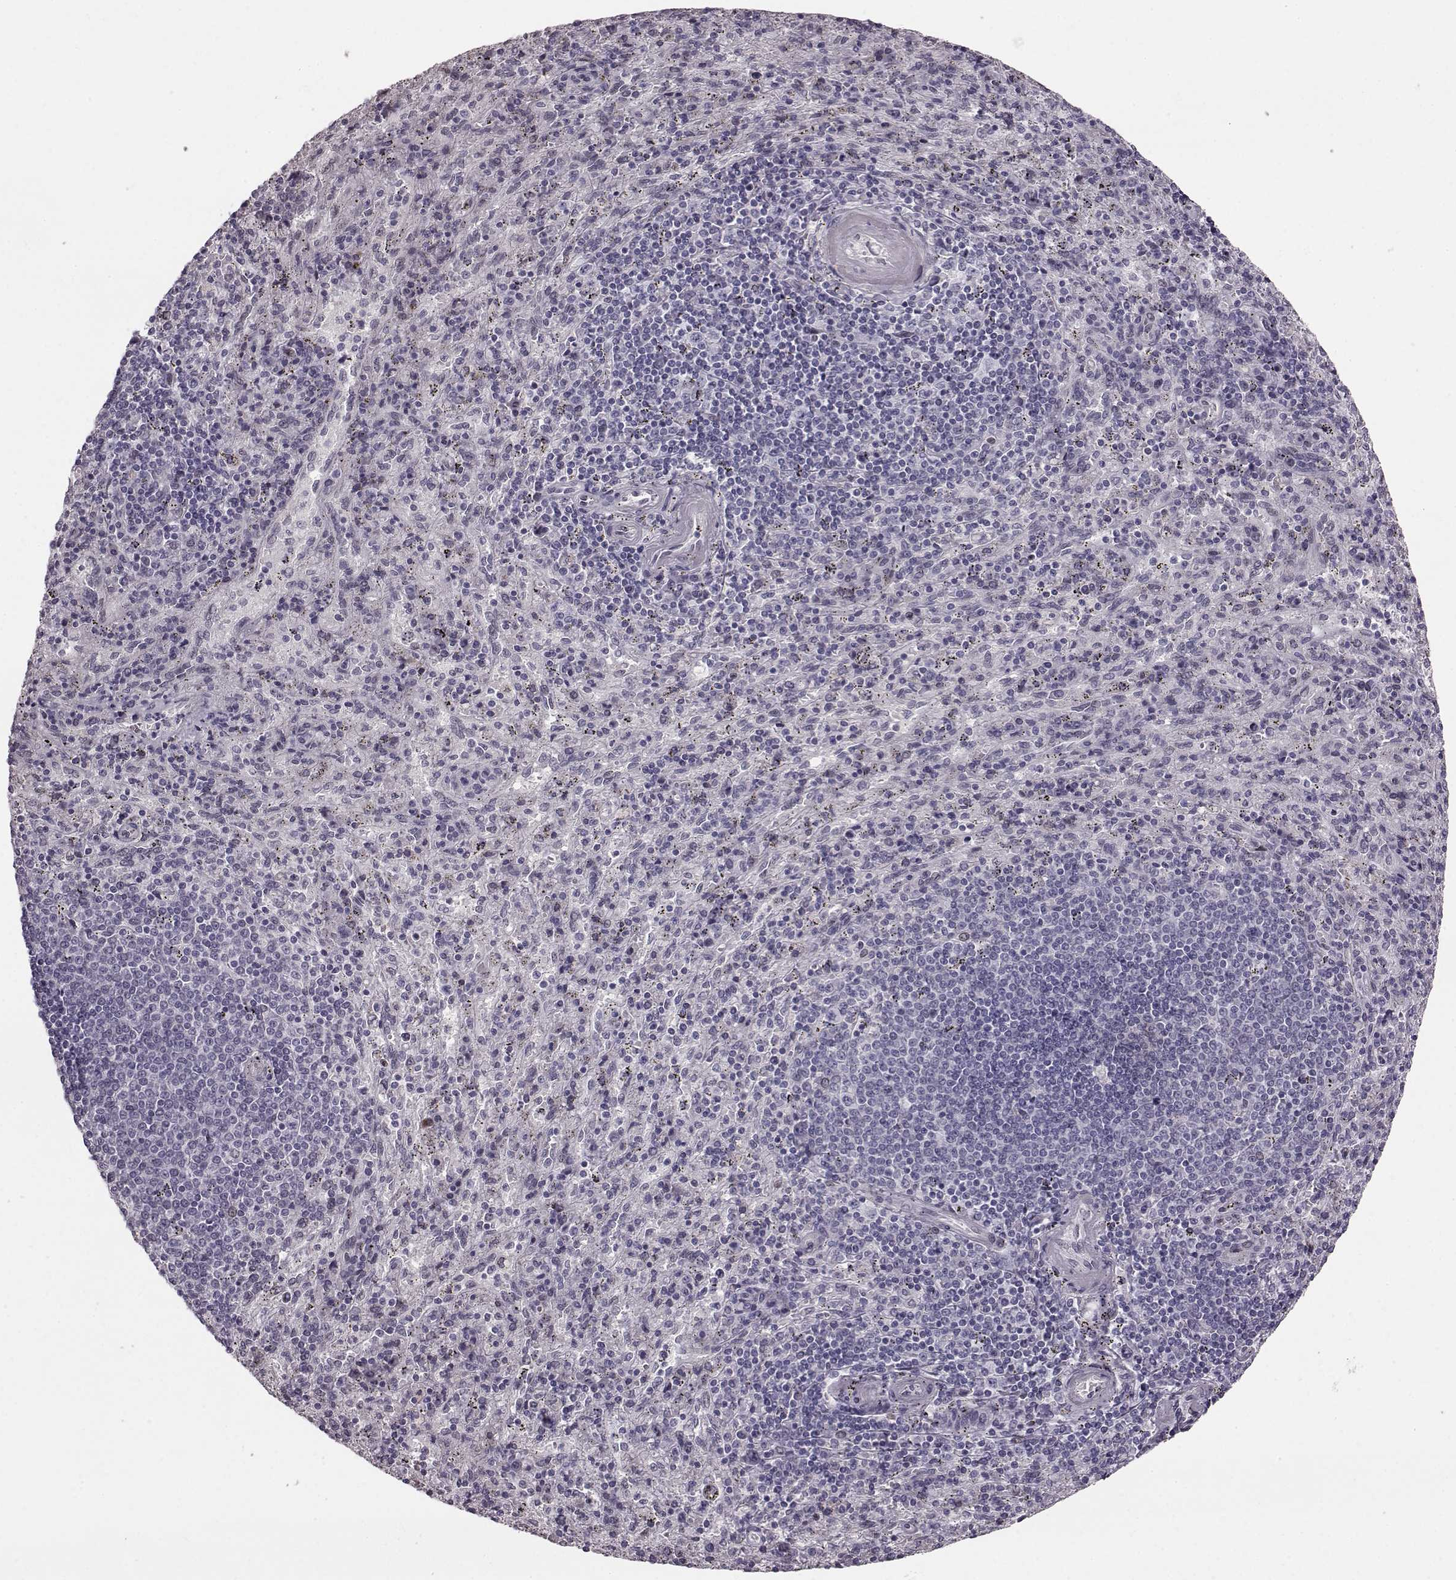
{"staining": {"intensity": "negative", "quantity": "none", "location": "none"}, "tissue": "spleen", "cell_type": "Cells in red pulp", "image_type": "normal", "snomed": [{"axis": "morphology", "description": "Normal tissue, NOS"}, {"axis": "topography", "description": "Spleen"}], "caption": "Immunohistochemistry (IHC) micrograph of benign spleen stained for a protein (brown), which displays no positivity in cells in red pulp.", "gene": "TCHHL1", "patient": {"sex": "male", "age": 57}}